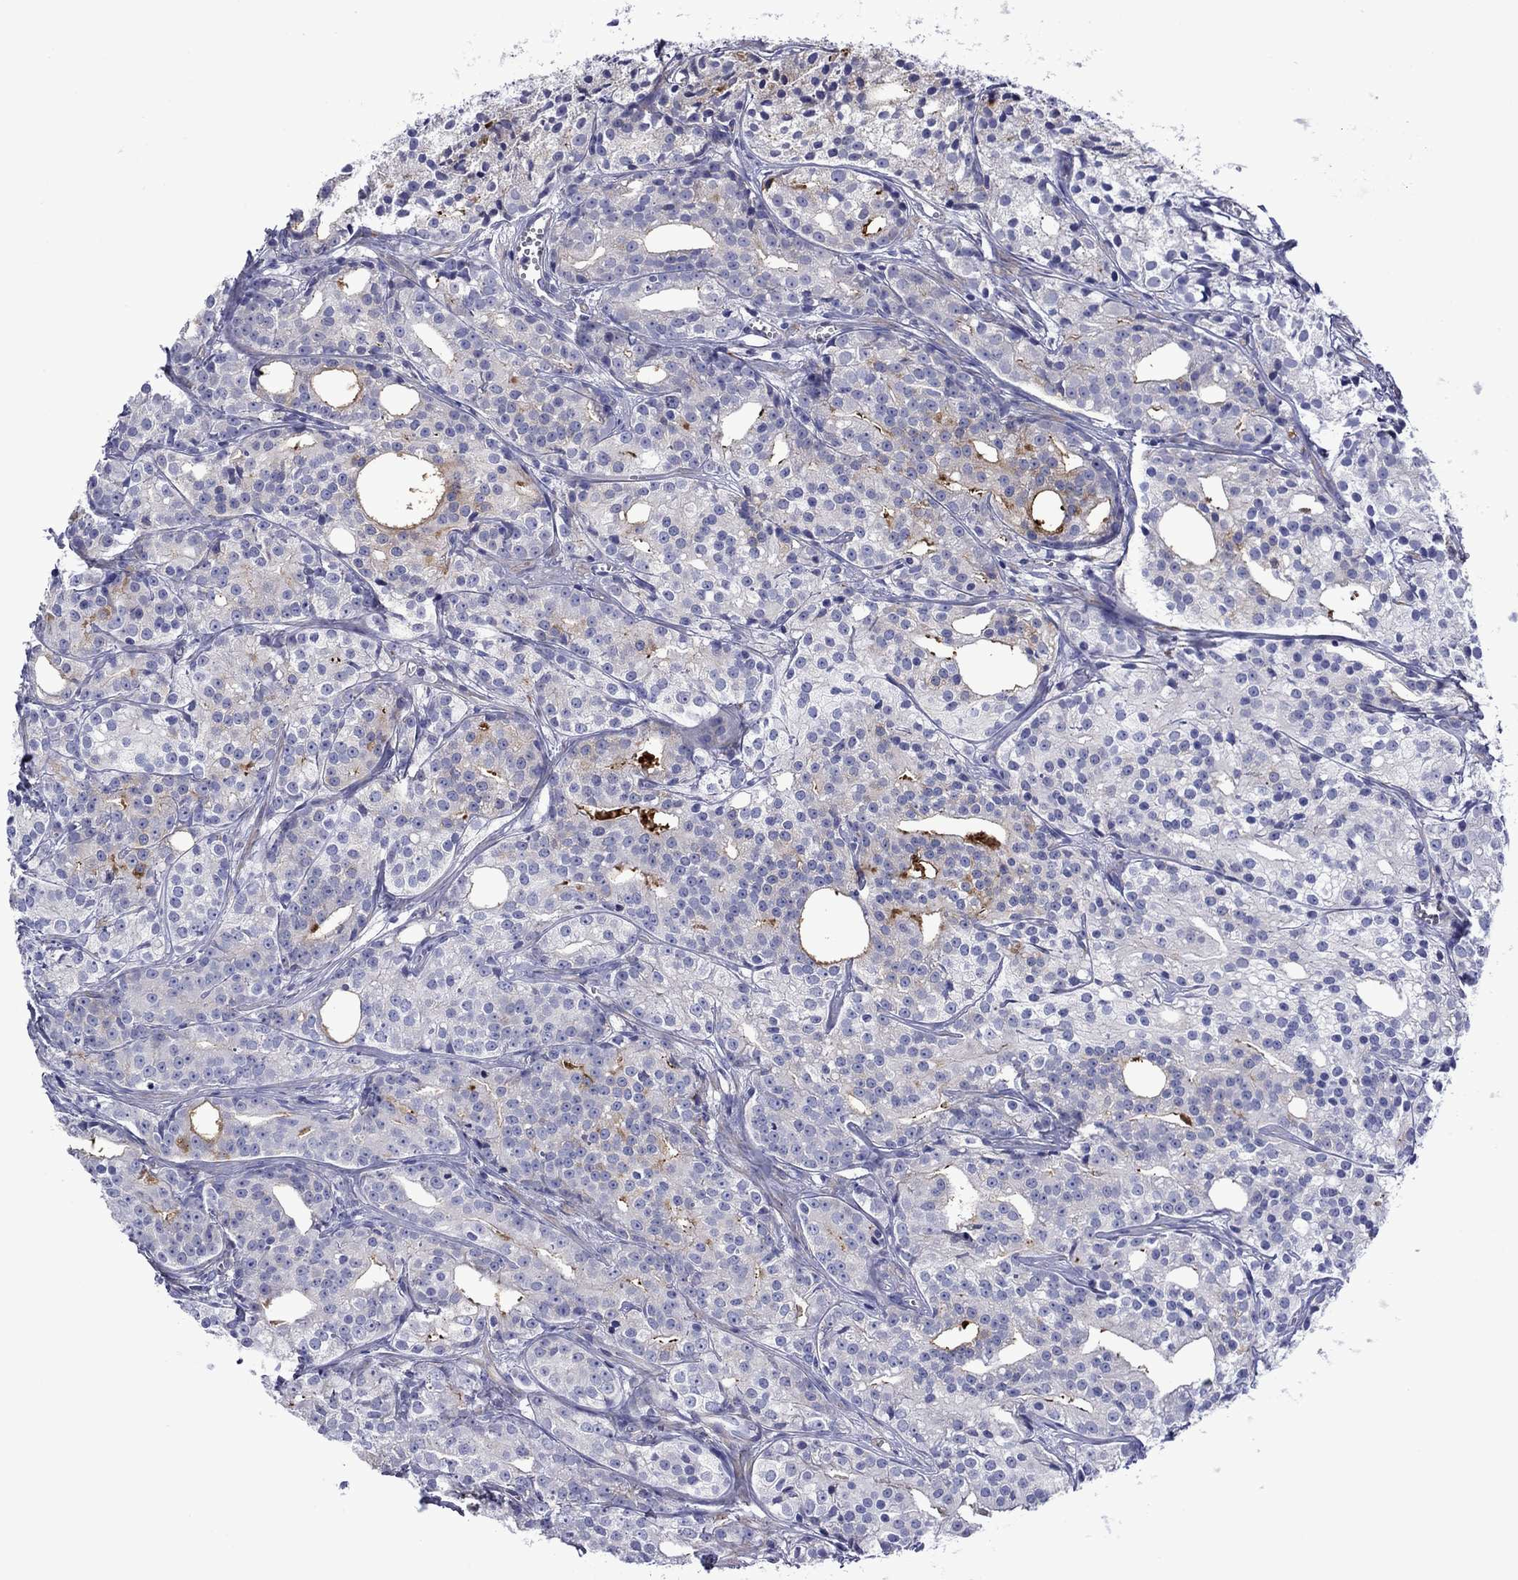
{"staining": {"intensity": "moderate", "quantity": "<25%", "location": "cytoplasmic/membranous"}, "tissue": "prostate cancer", "cell_type": "Tumor cells", "image_type": "cancer", "snomed": [{"axis": "morphology", "description": "Adenocarcinoma, Medium grade"}, {"axis": "topography", "description": "Prostate"}], "caption": "Adenocarcinoma (medium-grade) (prostate) was stained to show a protein in brown. There is low levels of moderate cytoplasmic/membranous staining in about <25% of tumor cells.", "gene": "HSPG2", "patient": {"sex": "male", "age": 74}}